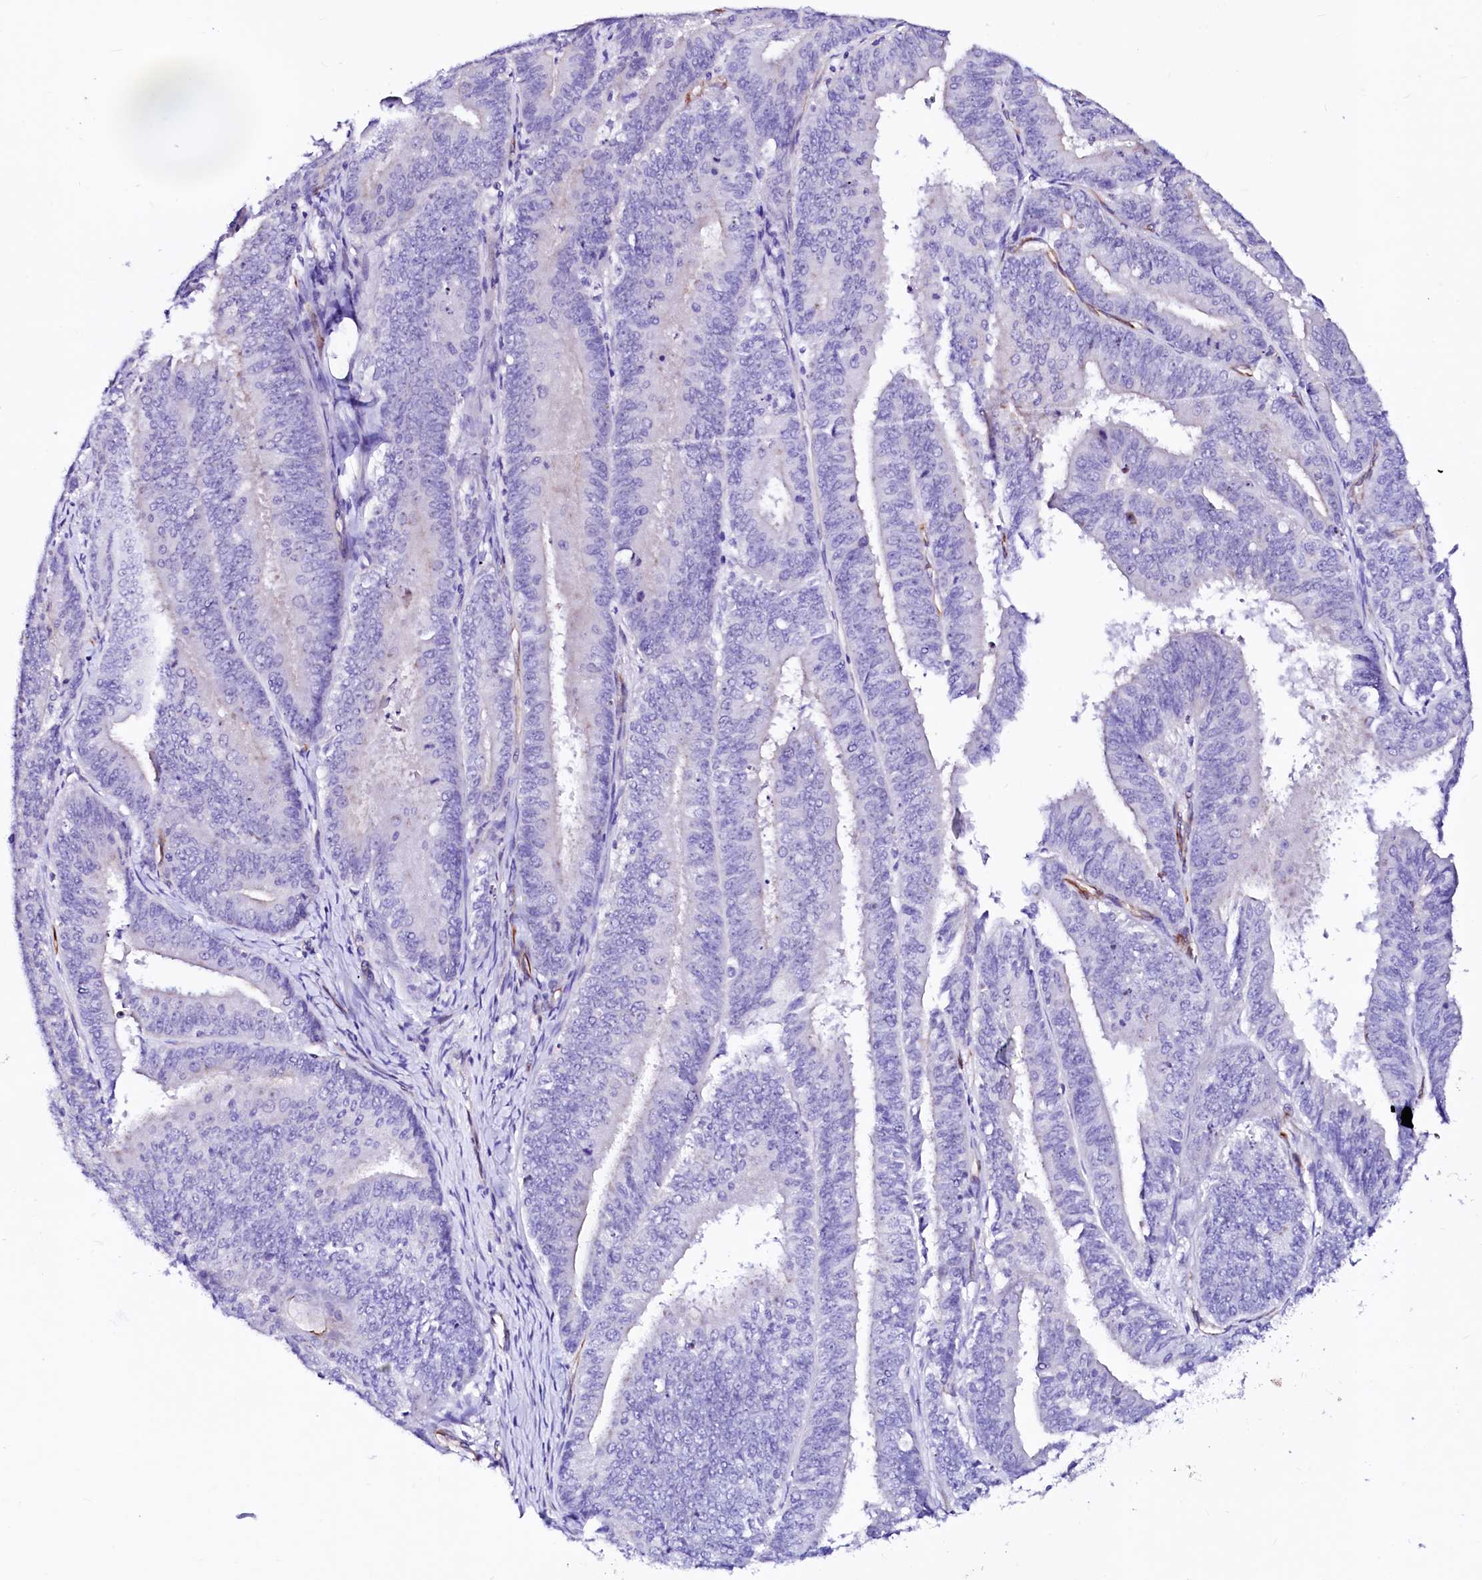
{"staining": {"intensity": "negative", "quantity": "none", "location": "none"}, "tissue": "endometrial cancer", "cell_type": "Tumor cells", "image_type": "cancer", "snomed": [{"axis": "morphology", "description": "Adenocarcinoma, NOS"}, {"axis": "topography", "description": "Endometrium"}], "caption": "There is no significant positivity in tumor cells of endometrial cancer.", "gene": "SFR1", "patient": {"sex": "female", "age": 73}}